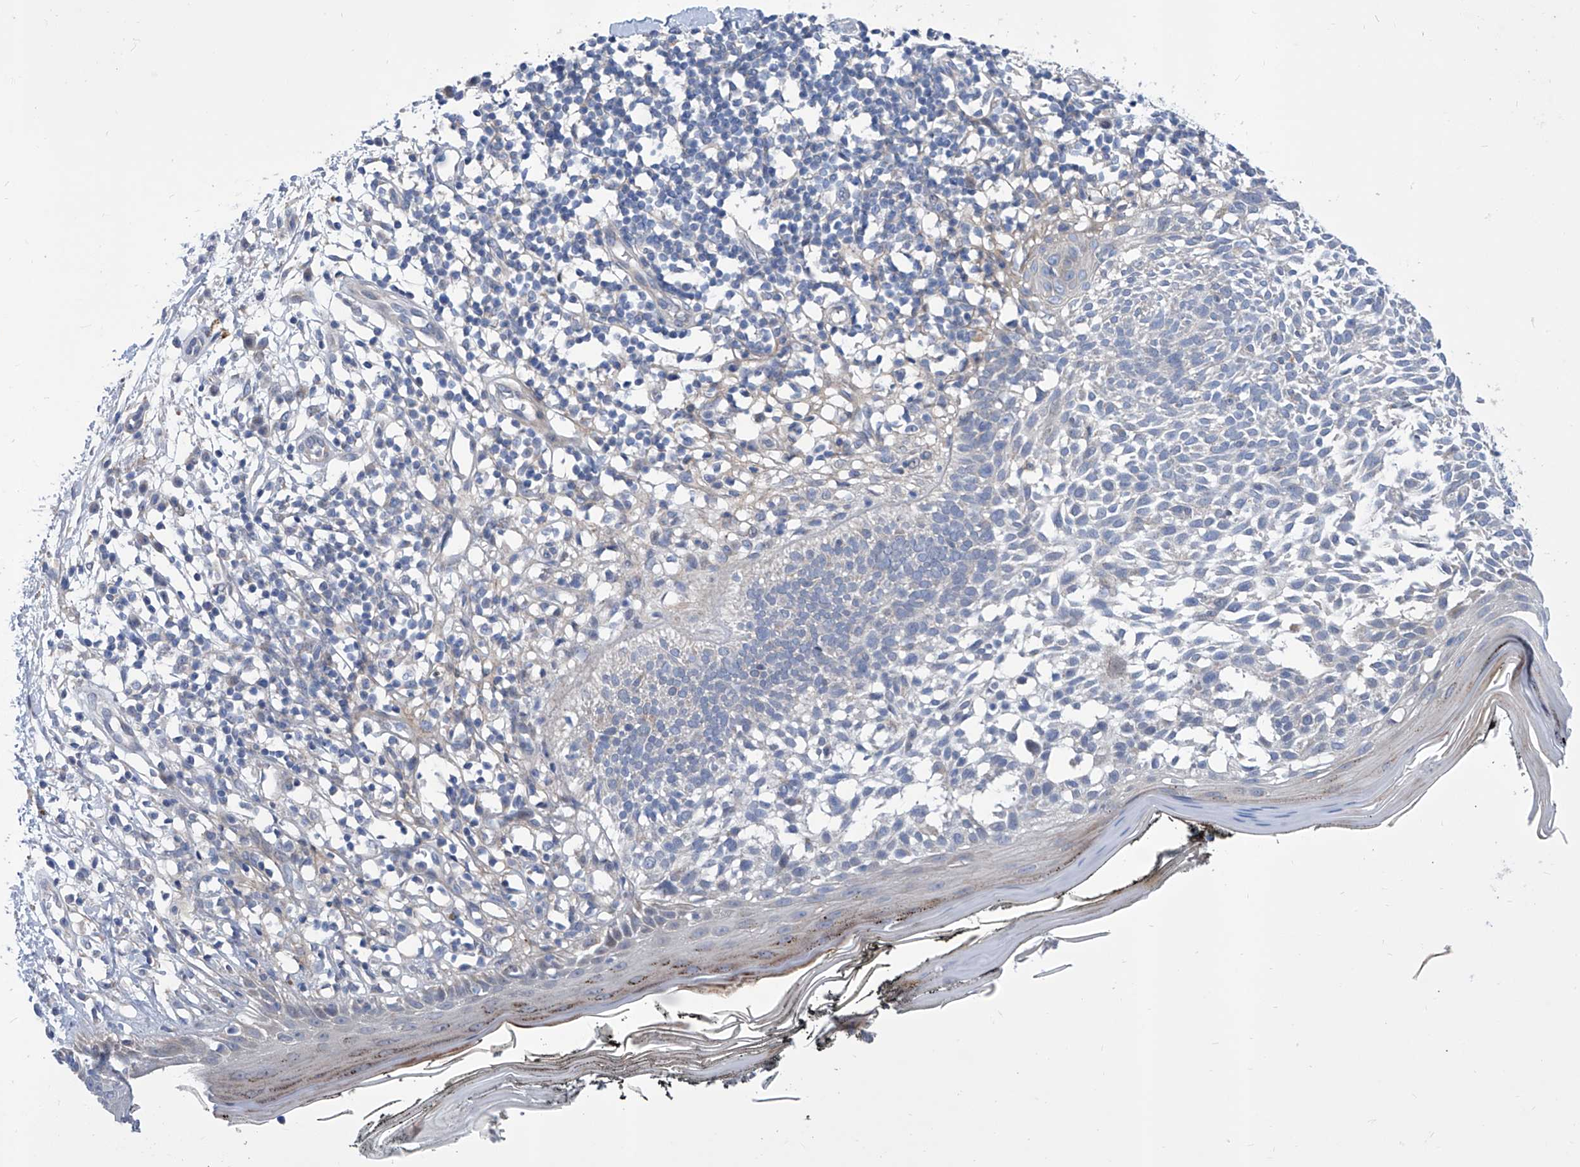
{"staining": {"intensity": "negative", "quantity": "none", "location": "none"}, "tissue": "skin cancer", "cell_type": "Tumor cells", "image_type": "cancer", "snomed": [{"axis": "morphology", "description": "Basal cell carcinoma"}, {"axis": "topography", "description": "Skin"}], "caption": "Image shows no significant protein positivity in tumor cells of basal cell carcinoma (skin). (Immunohistochemistry (ihc), brightfield microscopy, high magnification).", "gene": "SRBD1", "patient": {"sex": "female", "age": 64}}